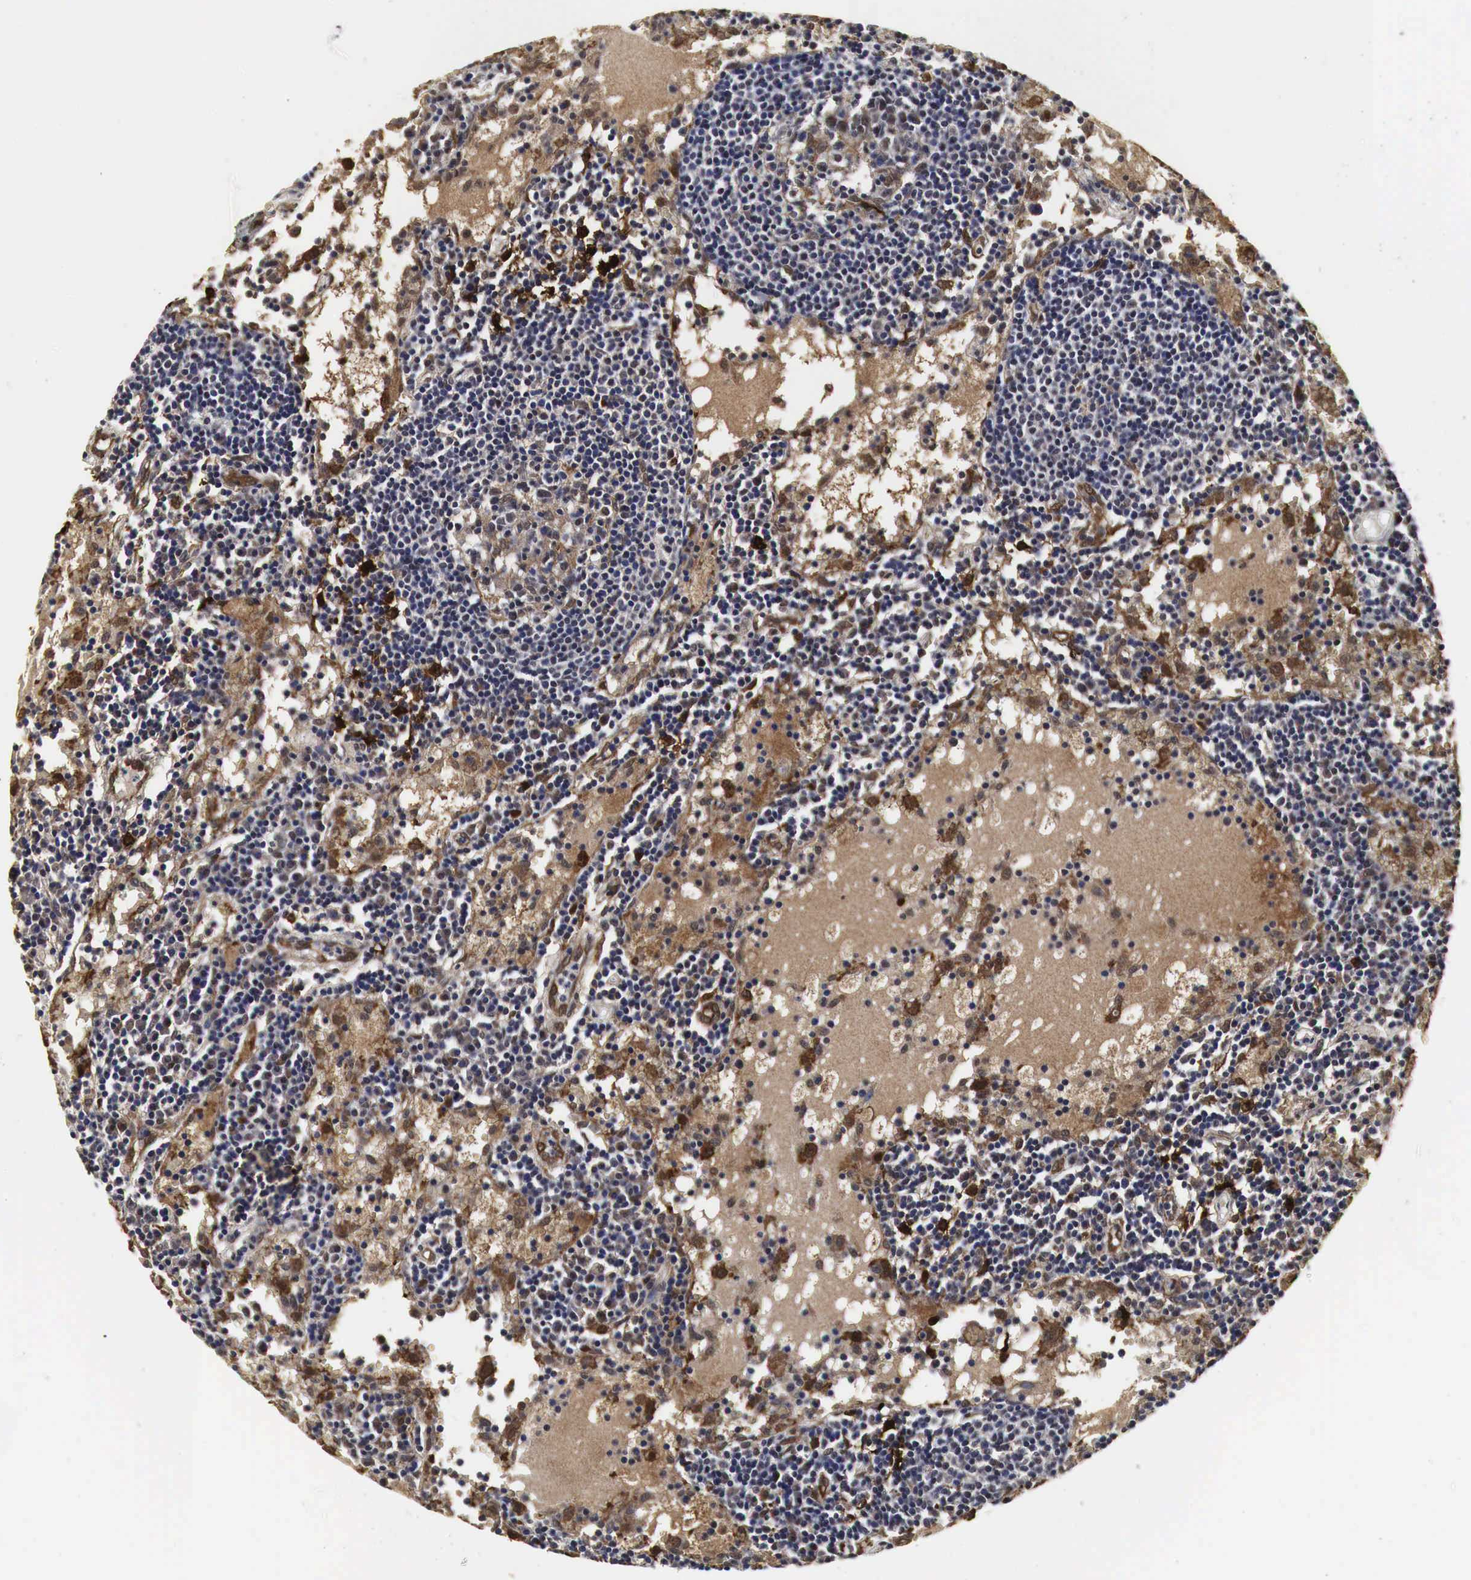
{"staining": {"intensity": "weak", "quantity": "<25%", "location": "cytoplasmic/membranous"}, "tissue": "lymph node", "cell_type": "Germinal center cells", "image_type": "normal", "snomed": [{"axis": "morphology", "description": "Normal tissue, NOS"}, {"axis": "topography", "description": "Lymph node"}], "caption": "Immunohistochemical staining of normal human lymph node reveals no significant positivity in germinal center cells.", "gene": "SPIN1", "patient": {"sex": "female", "age": 55}}